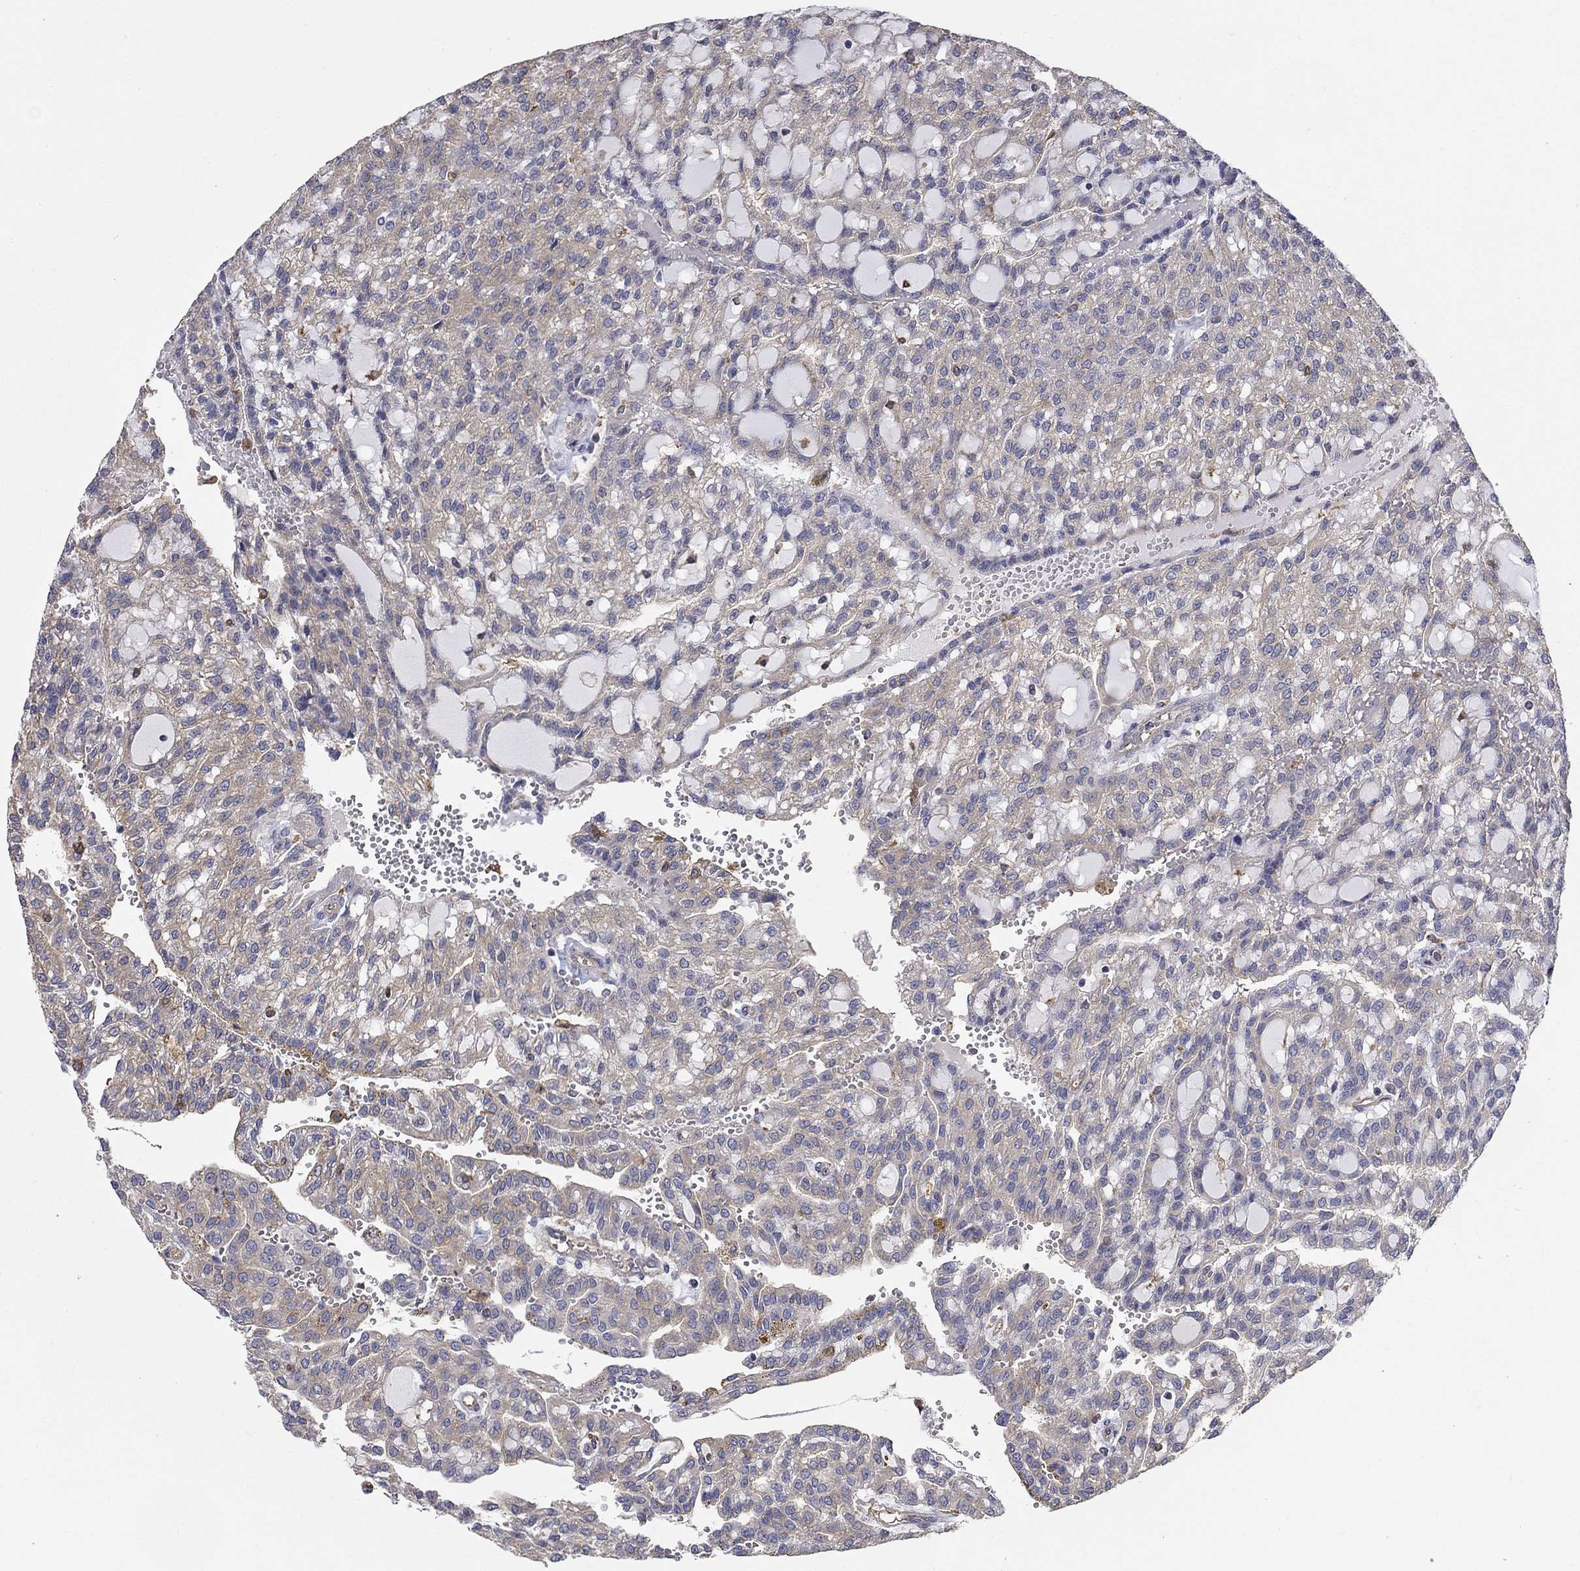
{"staining": {"intensity": "weak", "quantity": "25%-75%", "location": "cytoplasmic/membranous"}, "tissue": "renal cancer", "cell_type": "Tumor cells", "image_type": "cancer", "snomed": [{"axis": "morphology", "description": "Adenocarcinoma, NOS"}, {"axis": "topography", "description": "Kidney"}], "caption": "Tumor cells demonstrate low levels of weak cytoplasmic/membranous expression in about 25%-75% of cells in renal cancer.", "gene": "DPYSL2", "patient": {"sex": "male", "age": 63}}